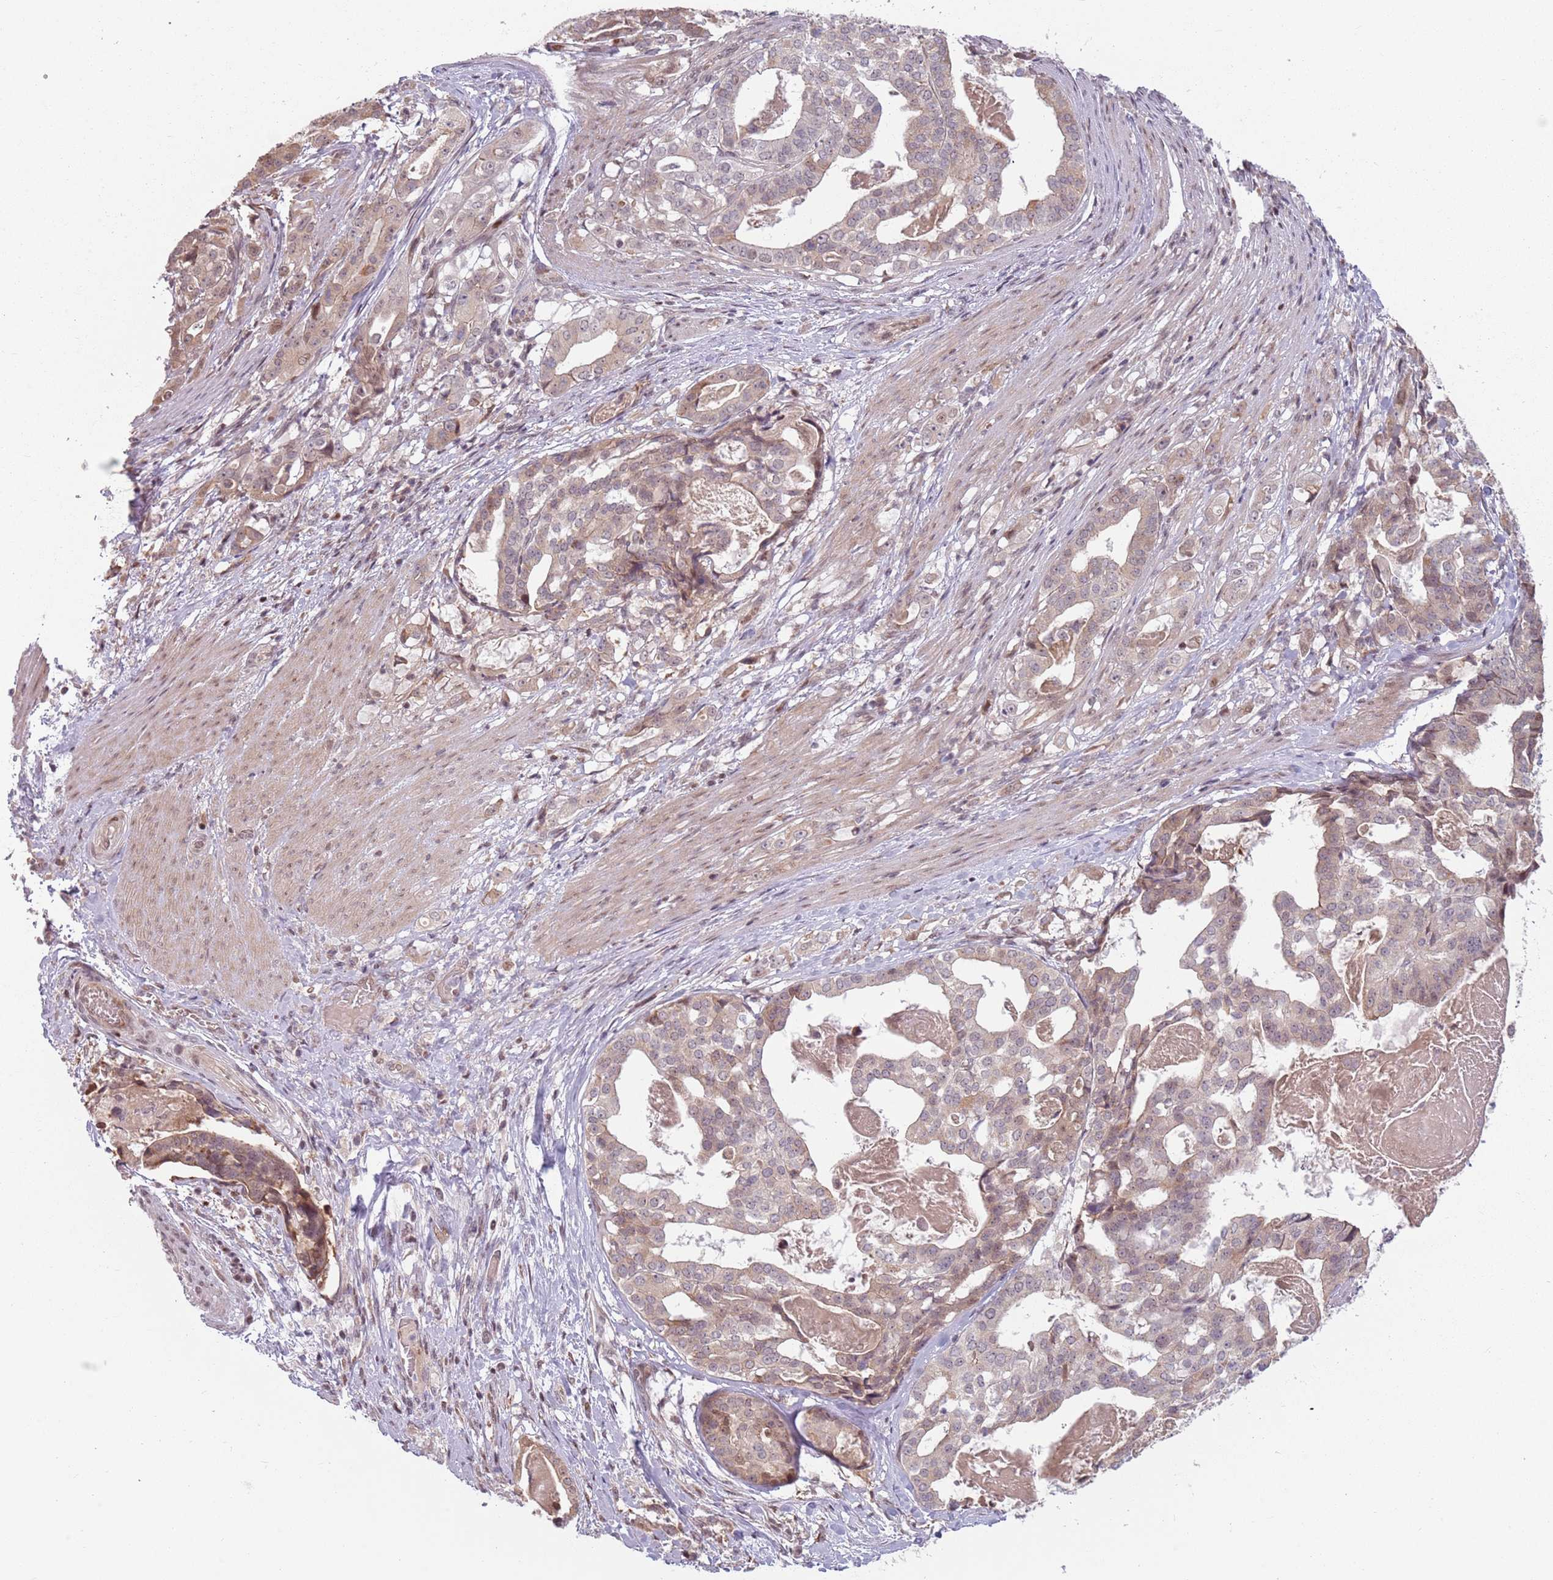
{"staining": {"intensity": "moderate", "quantity": ">75%", "location": "cytoplasmic/membranous"}, "tissue": "stomach cancer", "cell_type": "Tumor cells", "image_type": "cancer", "snomed": [{"axis": "morphology", "description": "Adenocarcinoma, NOS"}, {"axis": "topography", "description": "Stomach"}], "caption": "Immunohistochemistry (IHC) of stomach adenocarcinoma exhibits medium levels of moderate cytoplasmic/membranous expression in approximately >75% of tumor cells. Nuclei are stained in blue.", "gene": "ADGRG1", "patient": {"sex": "male", "age": 48}}